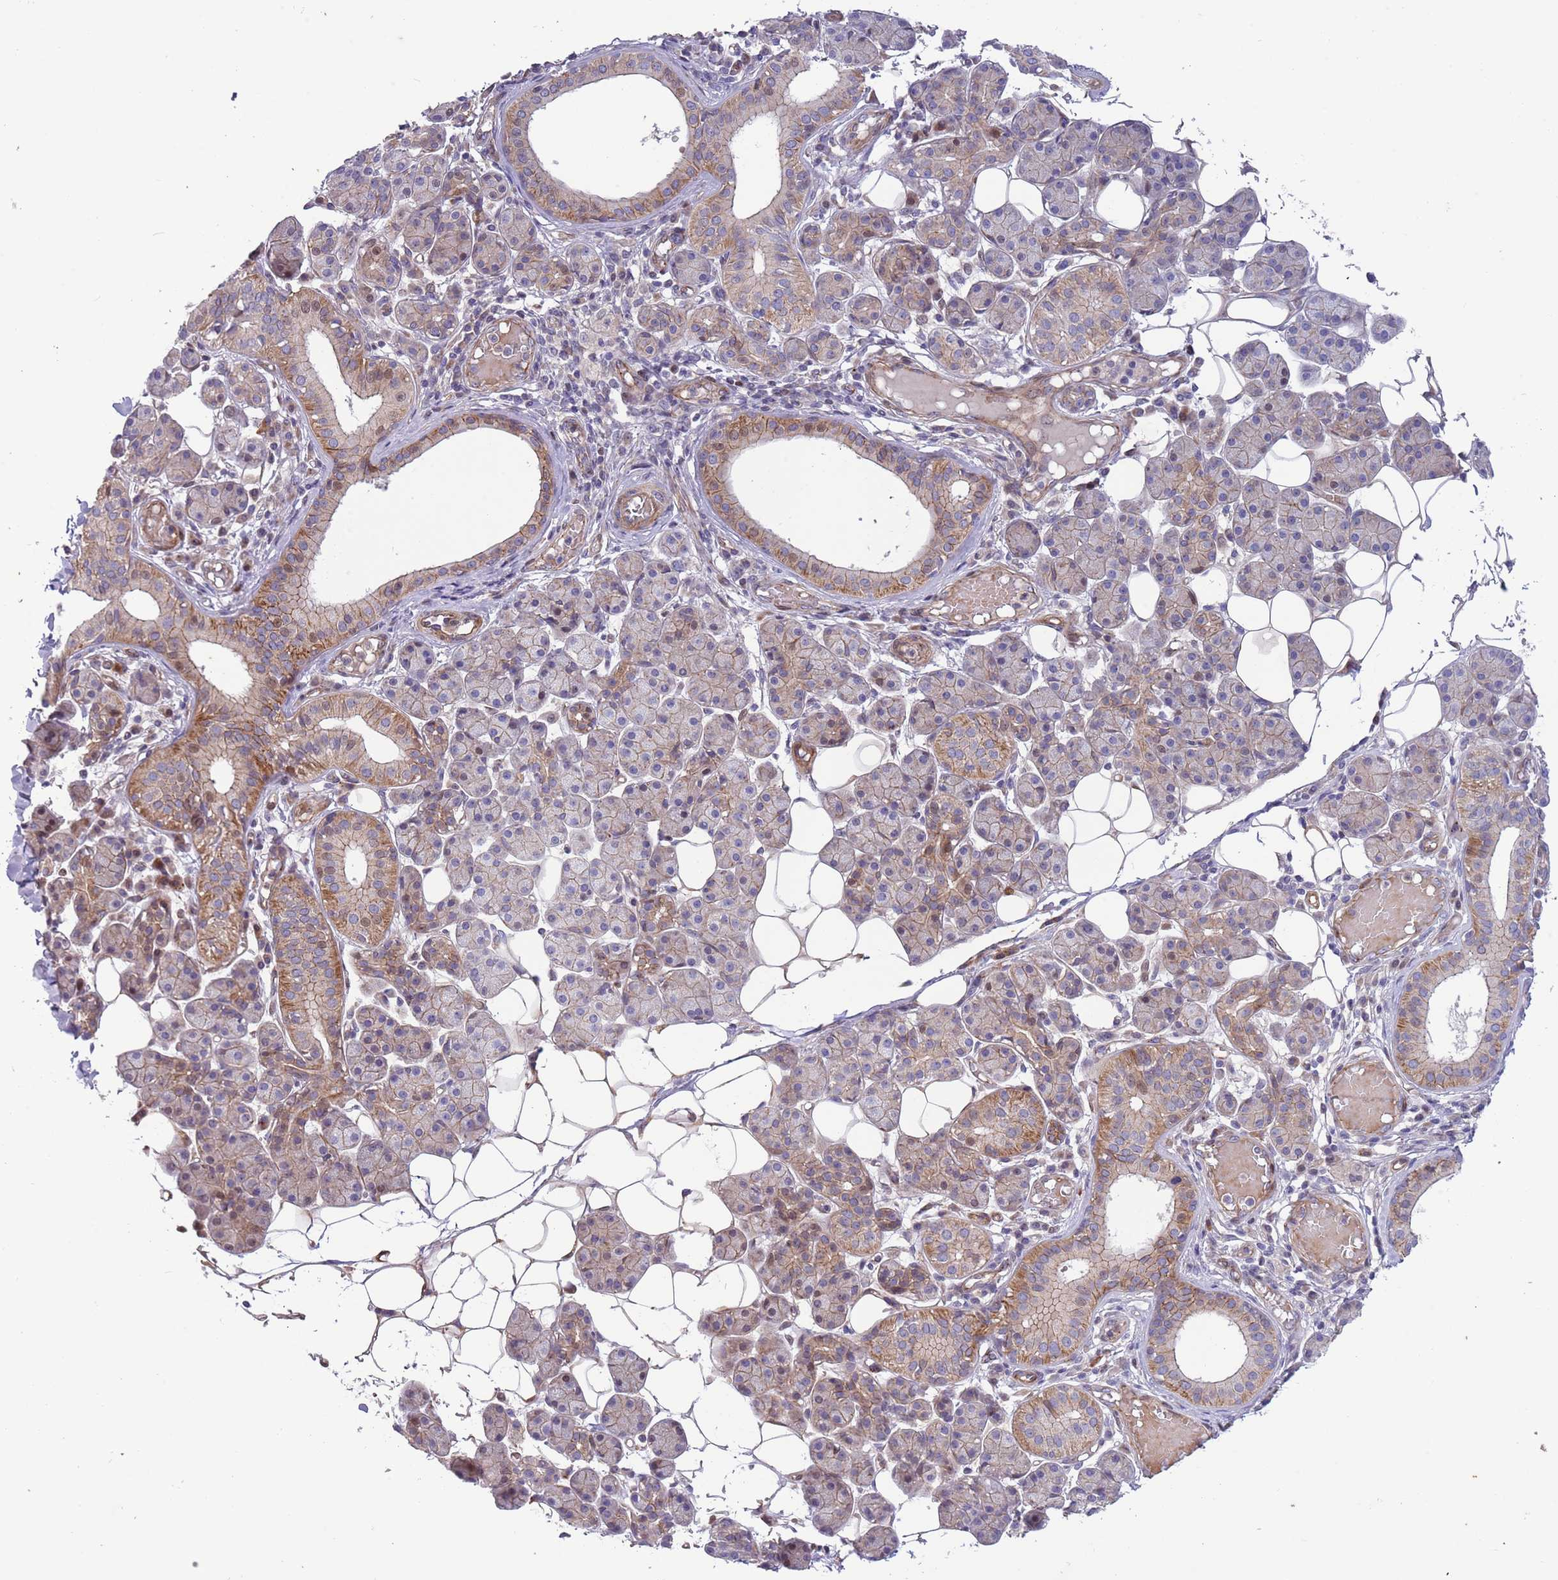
{"staining": {"intensity": "moderate", "quantity": "25%-75%", "location": "cytoplasmic/membranous"}, "tissue": "salivary gland", "cell_type": "Glandular cells", "image_type": "normal", "snomed": [{"axis": "morphology", "description": "Normal tissue, NOS"}, {"axis": "topography", "description": "Salivary gland"}], "caption": "Immunohistochemical staining of unremarkable salivary gland displays medium levels of moderate cytoplasmic/membranous staining in approximately 25%-75% of glandular cells.", "gene": "ITGB6", "patient": {"sex": "female", "age": 33}}